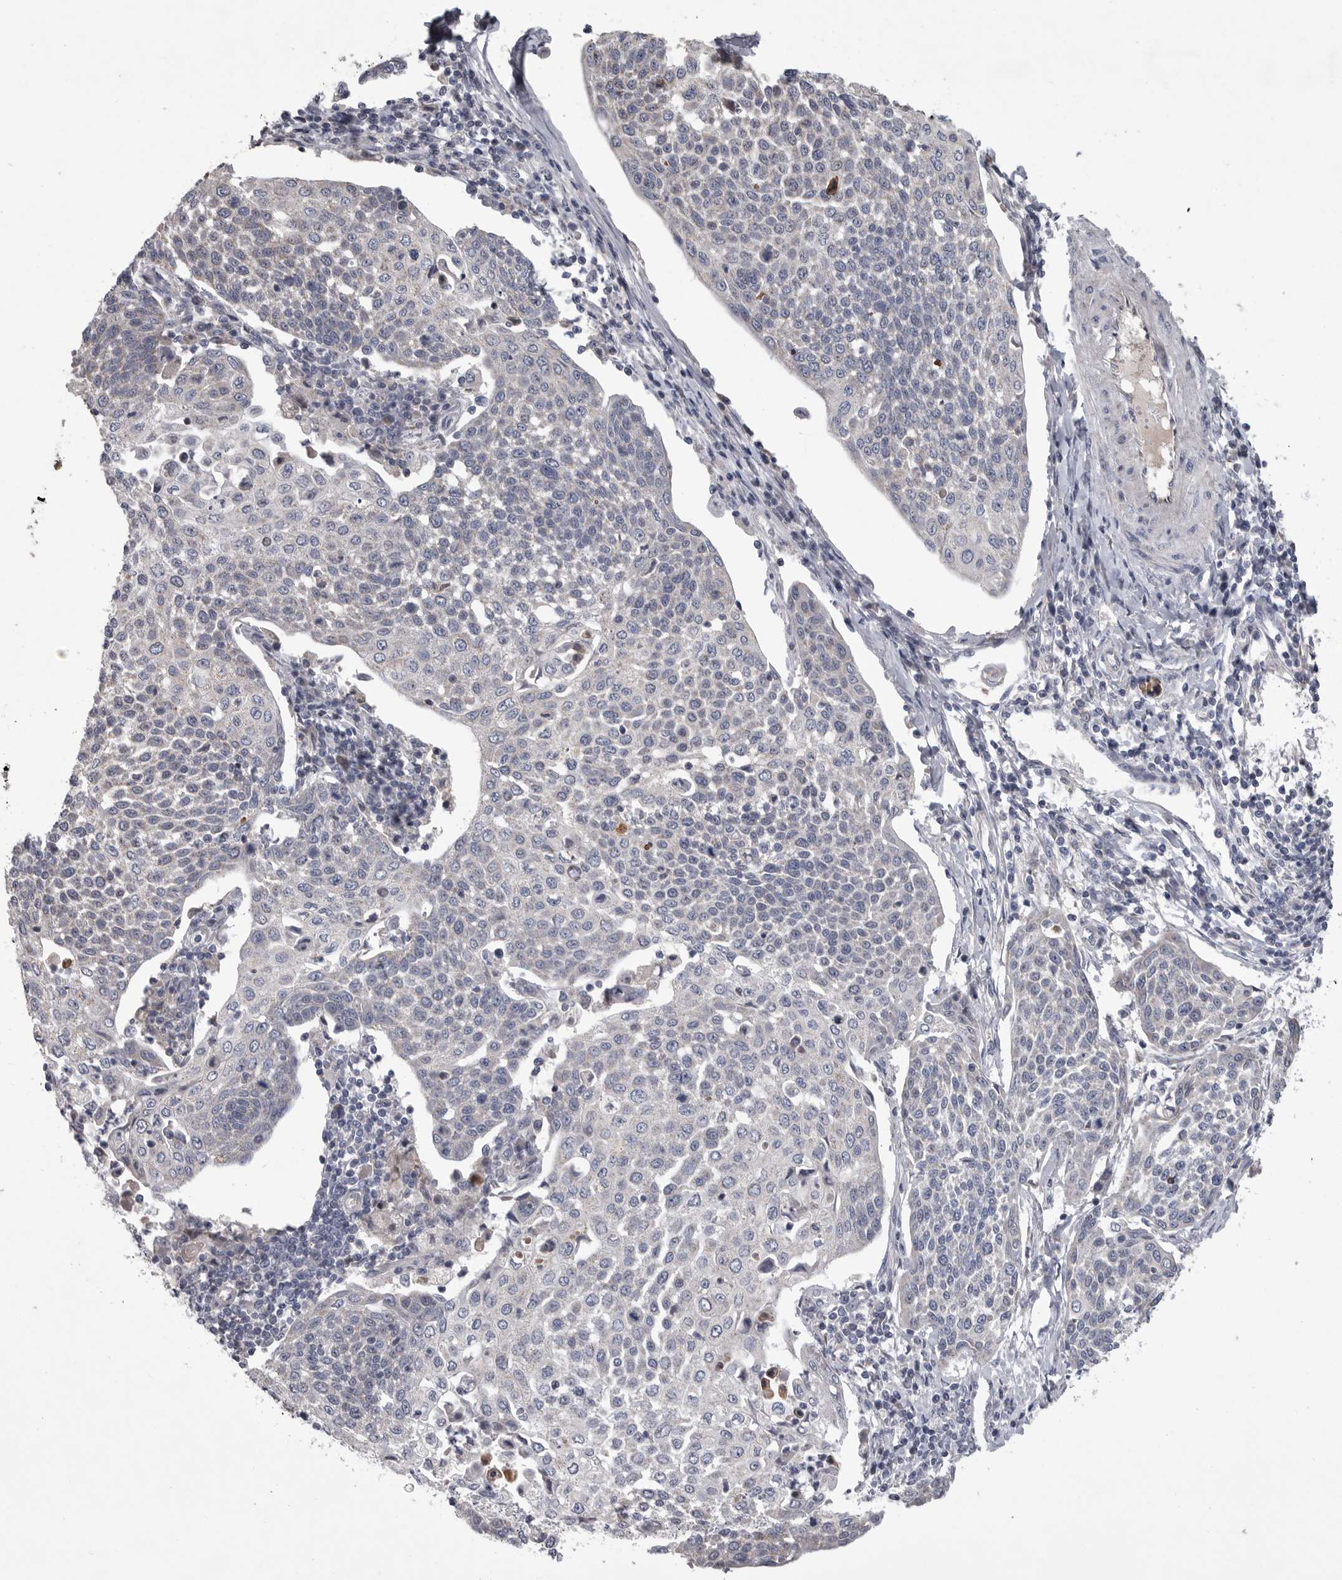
{"staining": {"intensity": "negative", "quantity": "none", "location": "none"}, "tissue": "cervical cancer", "cell_type": "Tumor cells", "image_type": "cancer", "snomed": [{"axis": "morphology", "description": "Squamous cell carcinoma, NOS"}, {"axis": "topography", "description": "Cervix"}], "caption": "IHC of human cervical cancer (squamous cell carcinoma) shows no expression in tumor cells.", "gene": "CRP", "patient": {"sex": "female", "age": 34}}